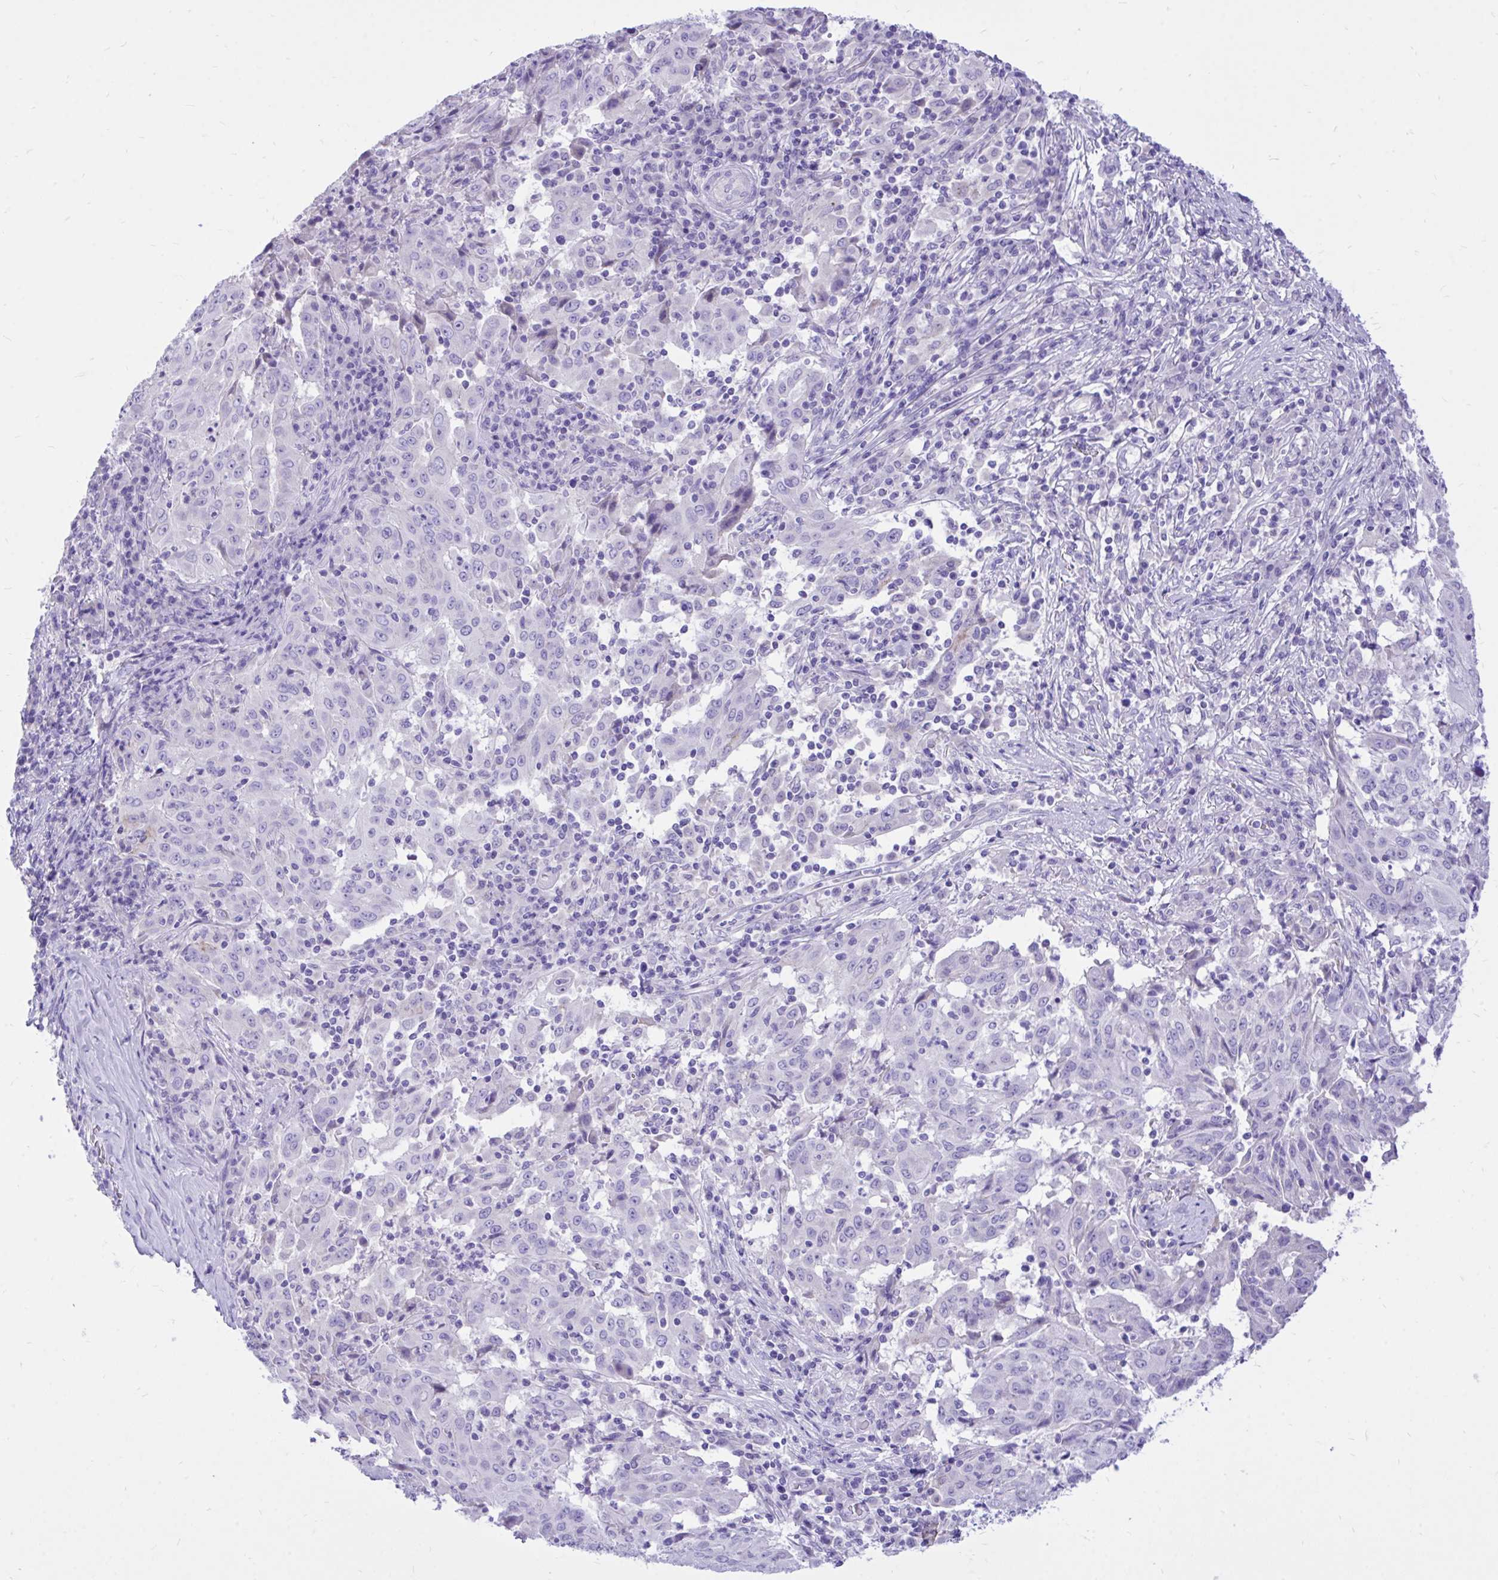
{"staining": {"intensity": "negative", "quantity": "none", "location": "none"}, "tissue": "pancreatic cancer", "cell_type": "Tumor cells", "image_type": "cancer", "snomed": [{"axis": "morphology", "description": "Adenocarcinoma, NOS"}, {"axis": "topography", "description": "Pancreas"}], "caption": "Immunohistochemical staining of human pancreatic cancer shows no significant positivity in tumor cells. Nuclei are stained in blue.", "gene": "MON1A", "patient": {"sex": "male", "age": 63}}